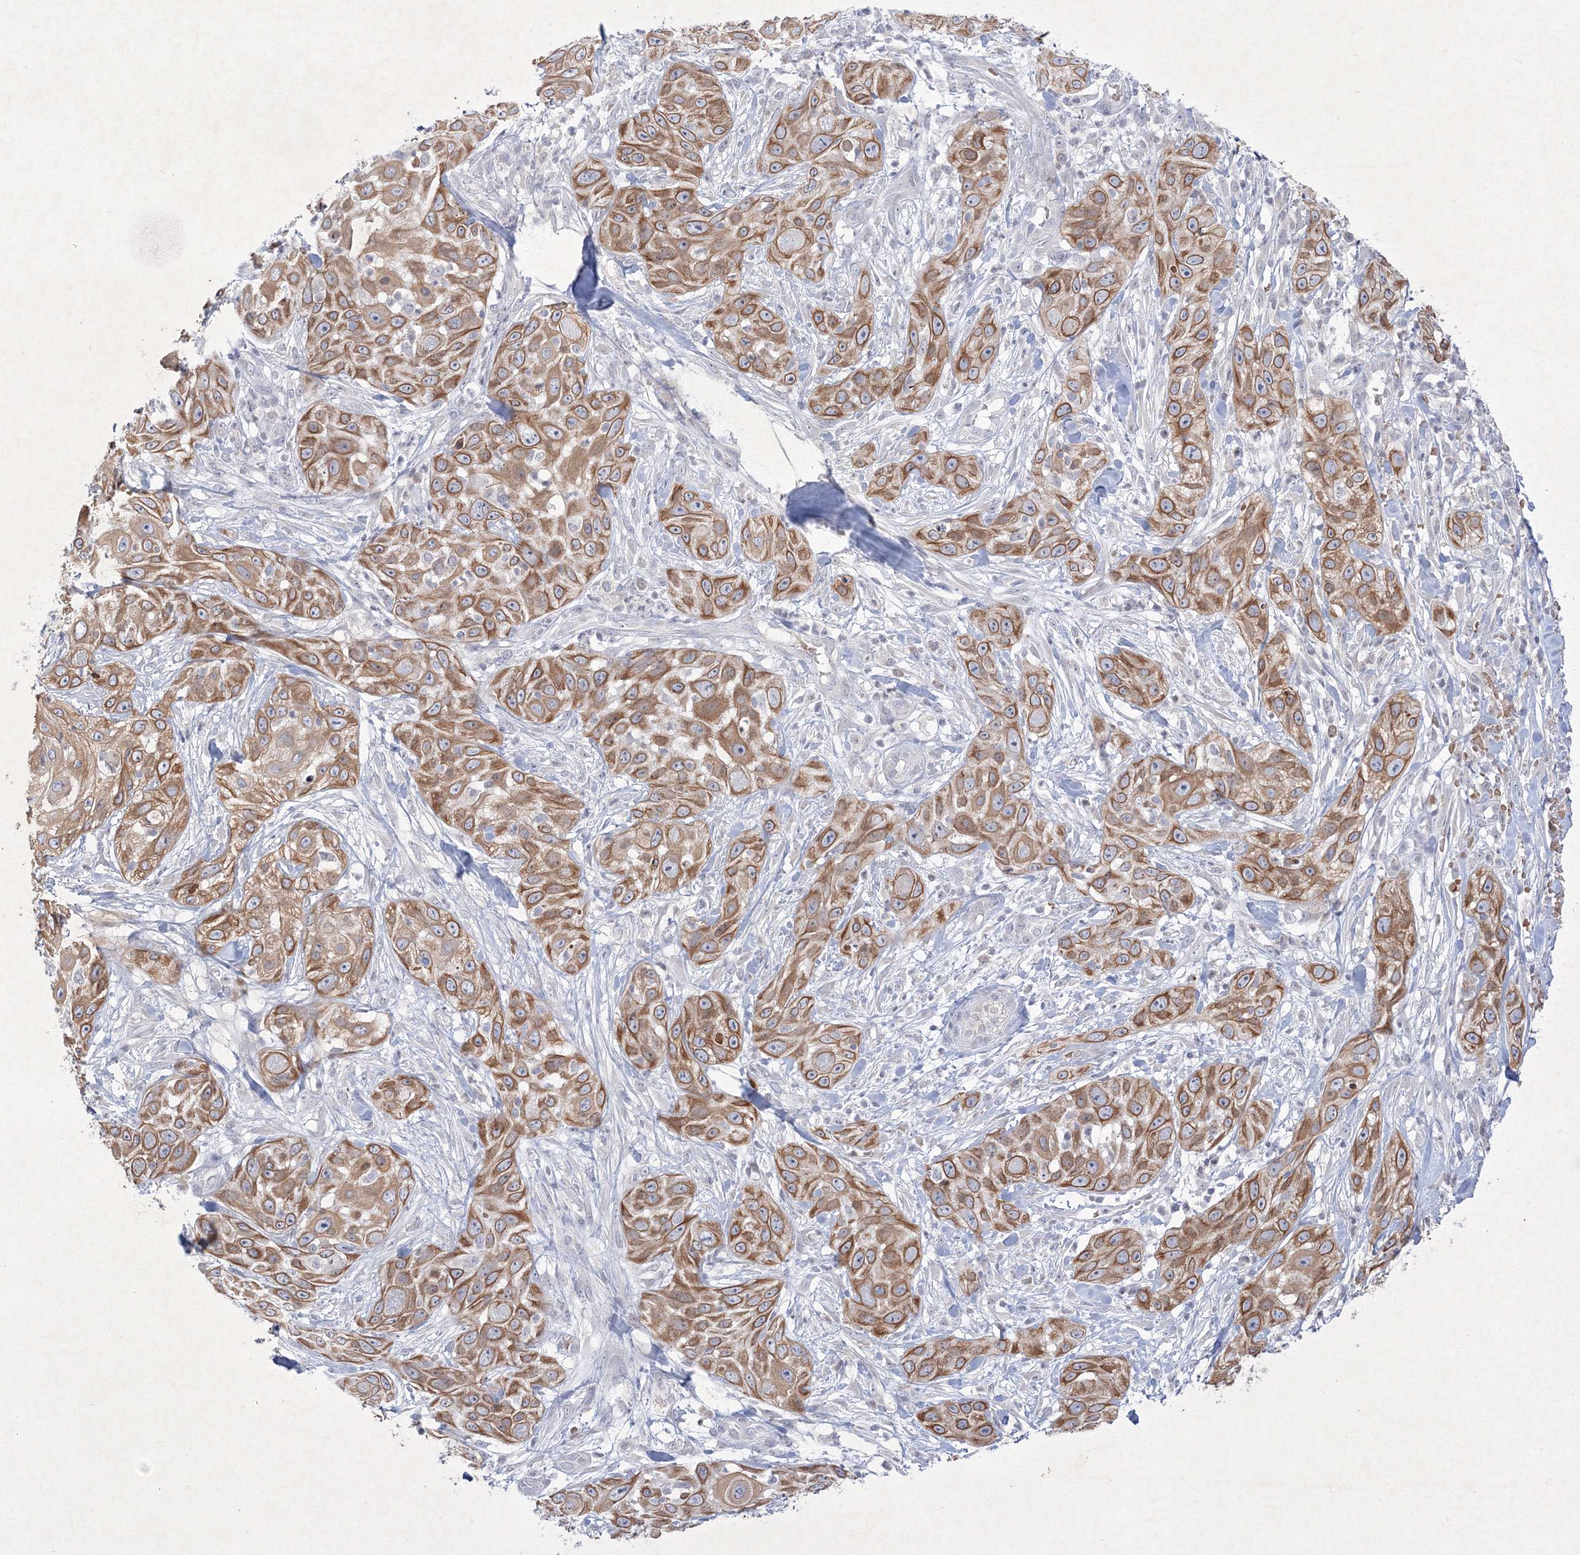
{"staining": {"intensity": "moderate", "quantity": ">75%", "location": "cytoplasmic/membranous"}, "tissue": "skin cancer", "cell_type": "Tumor cells", "image_type": "cancer", "snomed": [{"axis": "morphology", "description": "Squamous cell carcinoma, NOS"}, {"axis": "topography", "description": "Skin"}], "caption": "A histopathology image showing moderate cytoplasmic/membranous positivity in about >75% of tumor cells in skin cancer (squamous cell carcinoma), as visualized by brown immunohistochemical staining.", "gene": "NXPE3", "patient": {"sex": "female", "age": 44}}